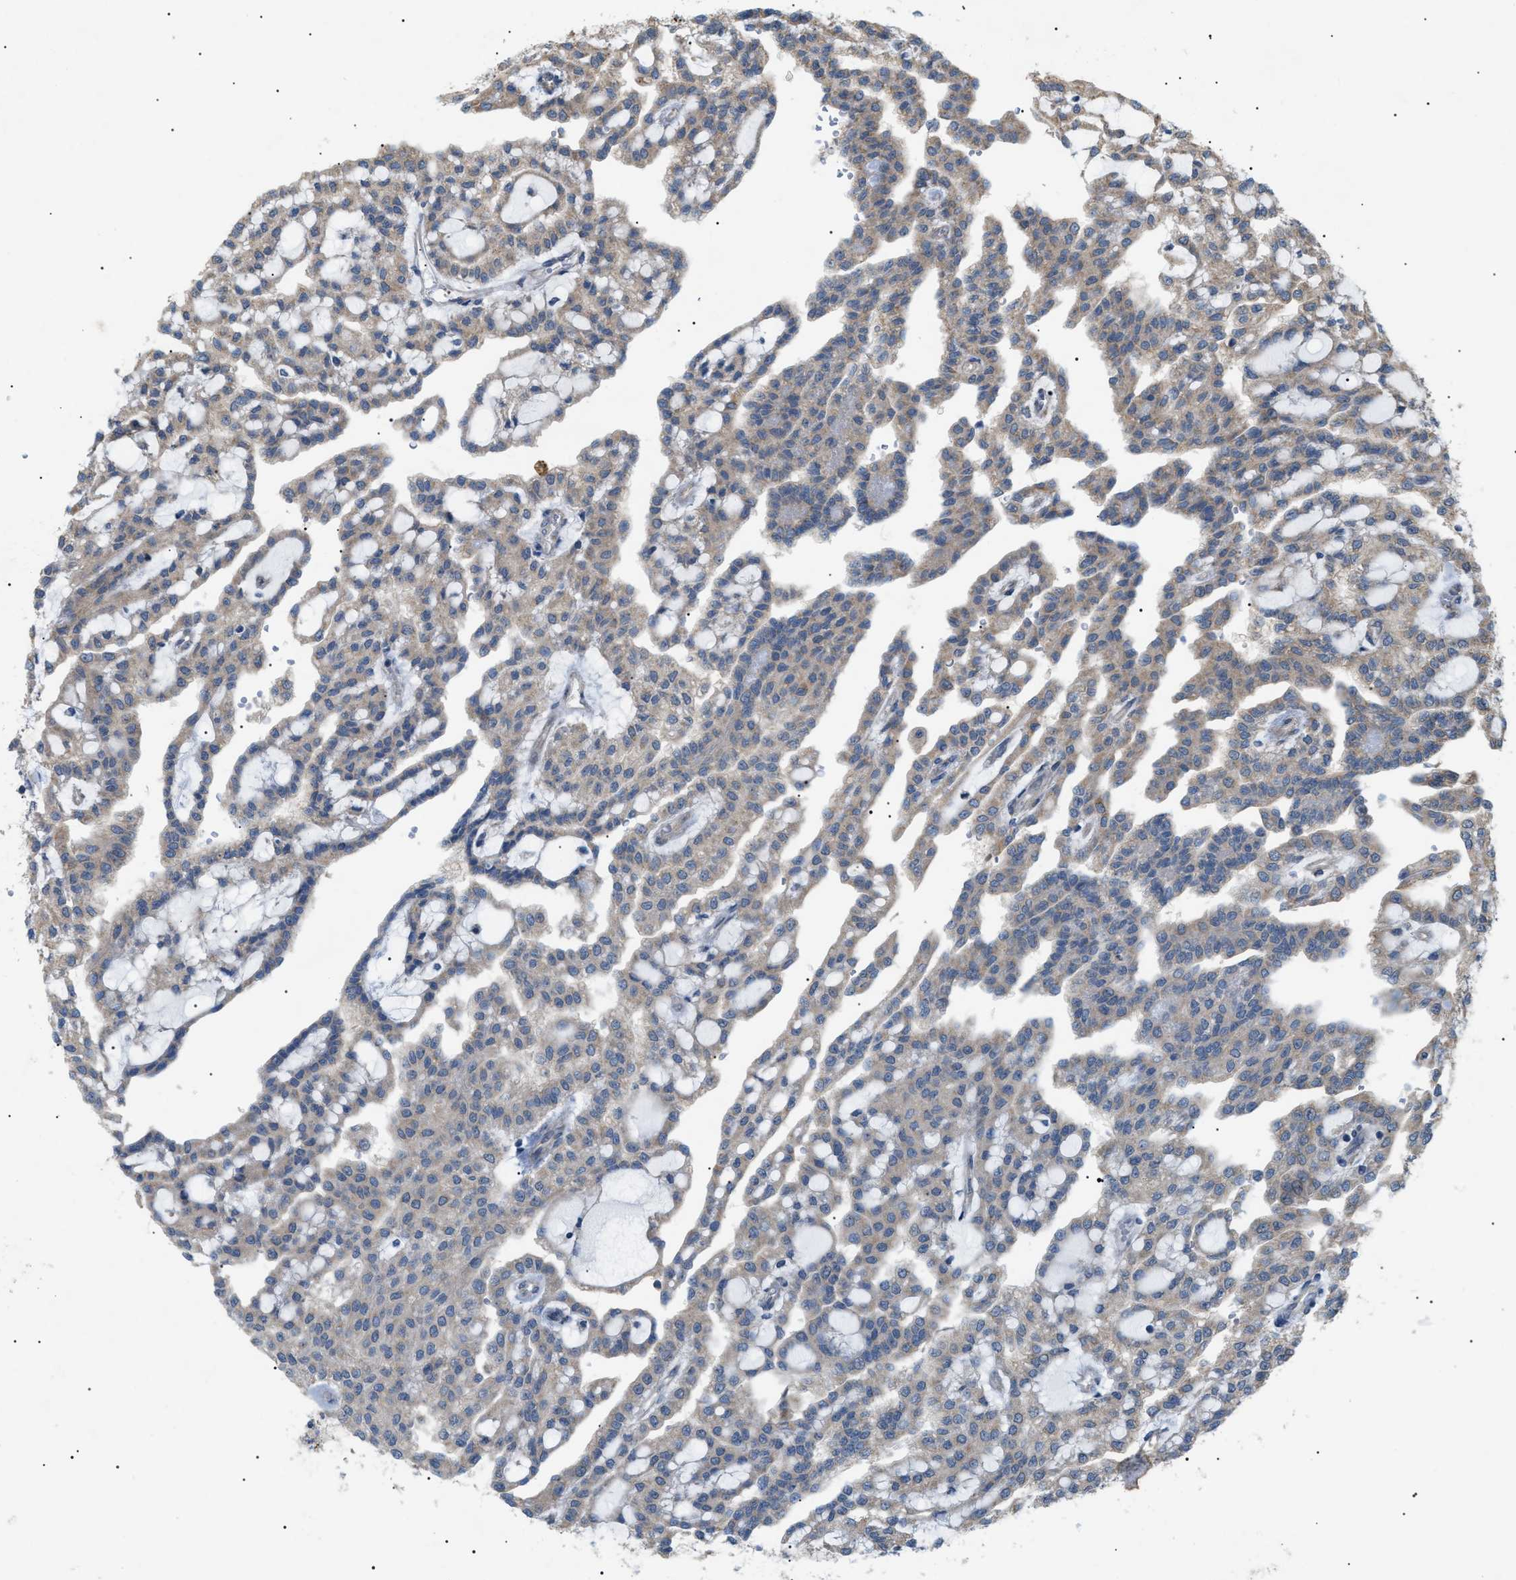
{"staining": {"intensity": "weak", "quantity": "<25%", "location": "cytoplasmic/membranous"}, "tissue": "renal cancer", "cell_type": "Tumor cells", "image_type": "cancer", "snomed": [{"axis": "morphology", "description": "Adenocarcinoma, NOS"}, {"axis": "topography", "description": "Kidney"}], "caption": "Immunohistochemistry photomicrograph of human adenocarcinoma (renal) stained for a protein (brown), which reveals no positivity in tumor cells.", "gene": "IRS2", "patient": {"sex": "male", "age": 63}}